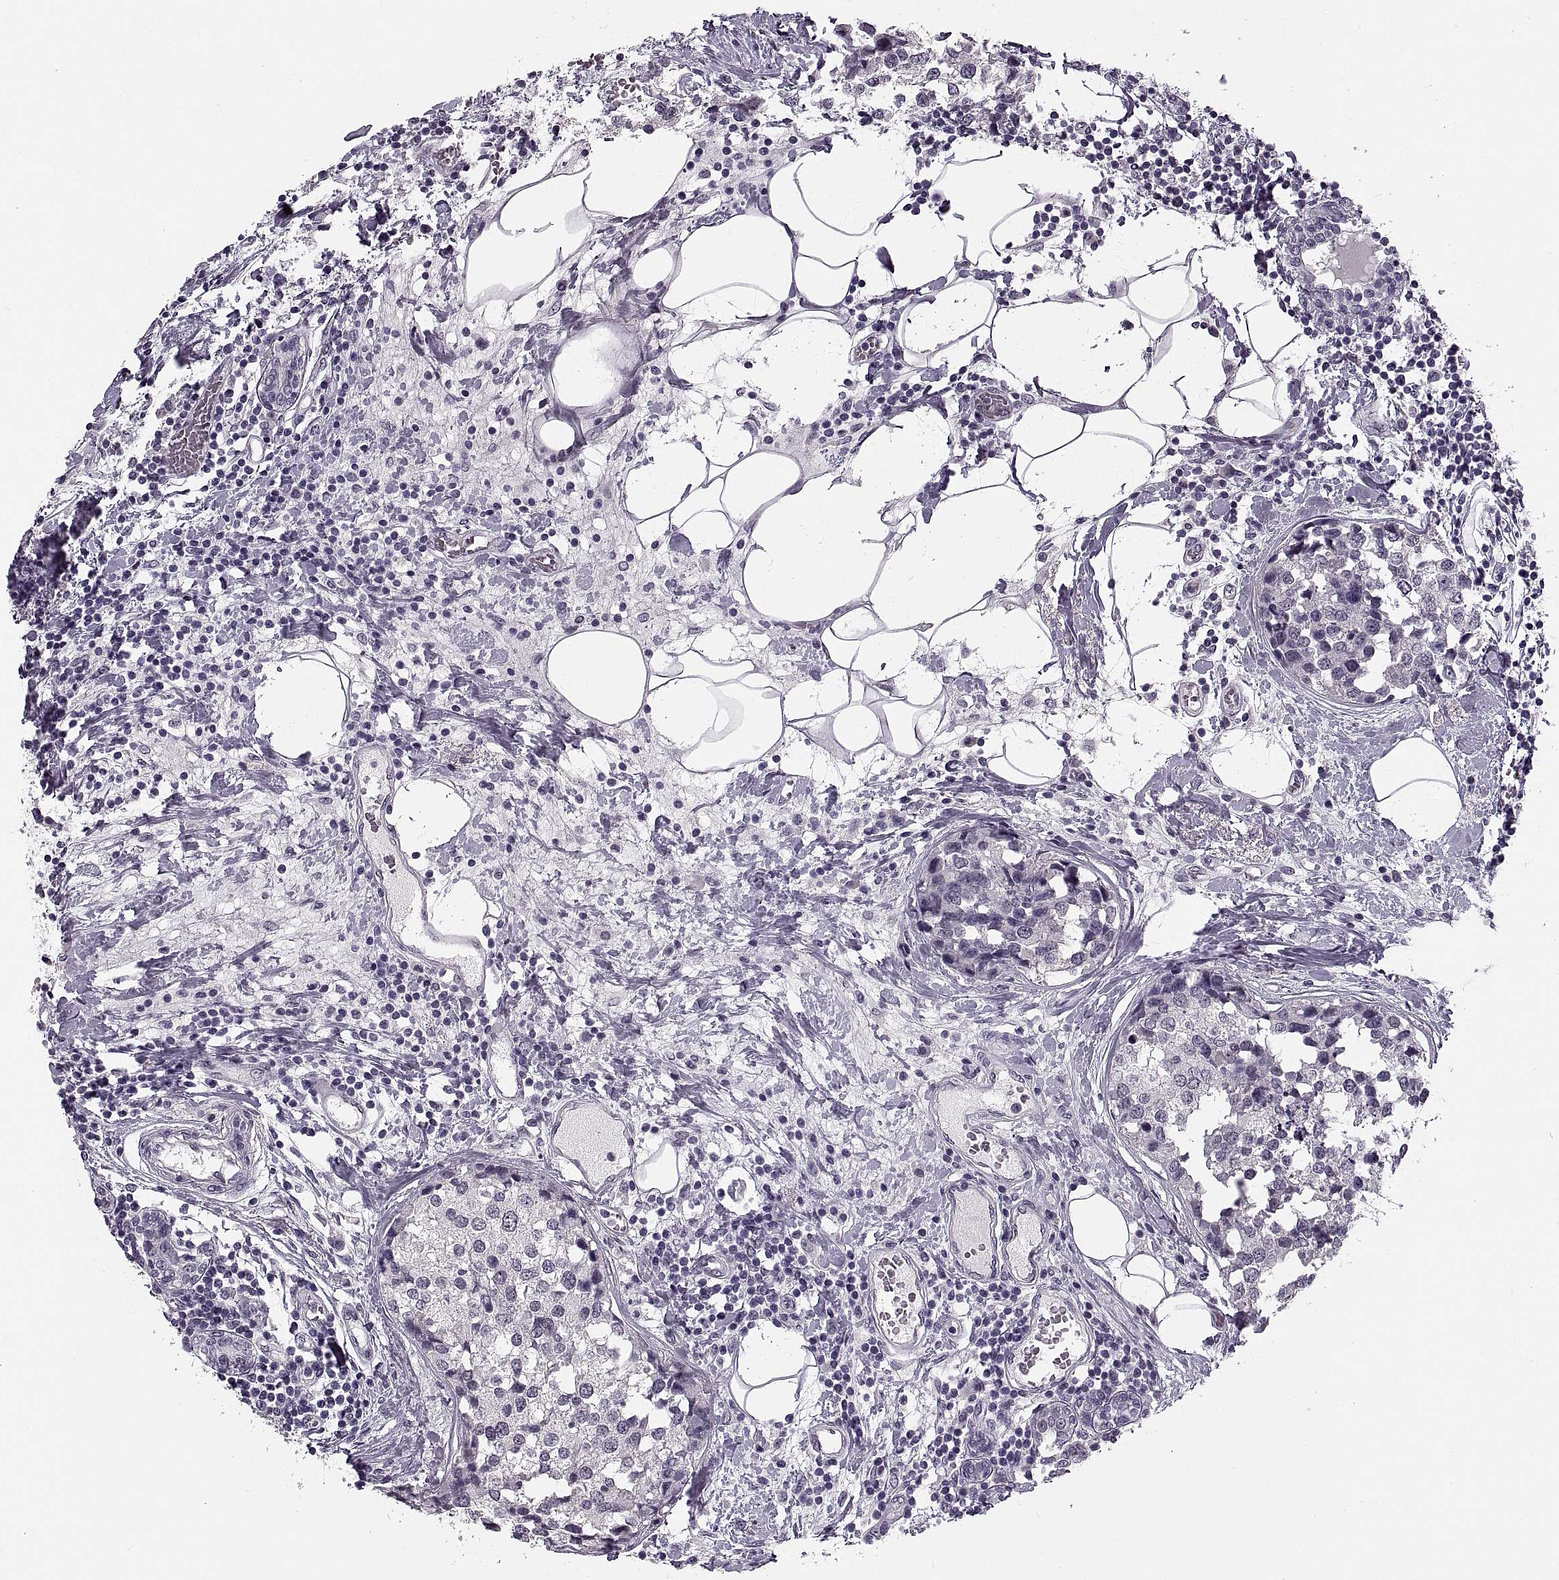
{"staining": {"intensity": "negative", "quantity": "none", "location": "none"}, "tissue": "breast cancer", "cell_type": "Tumor cells", "image_type": "cancer", "snomed": [{"axis": "morphology", "description": "Lobular carcinoma"}, {"axis": "topography", "description": "Breast"}], "caption": "Tumor cells are negative for protein expression in human breast cancer.", "gene": "PAGE5", "patient": {"sex": "female", "age": 59}}